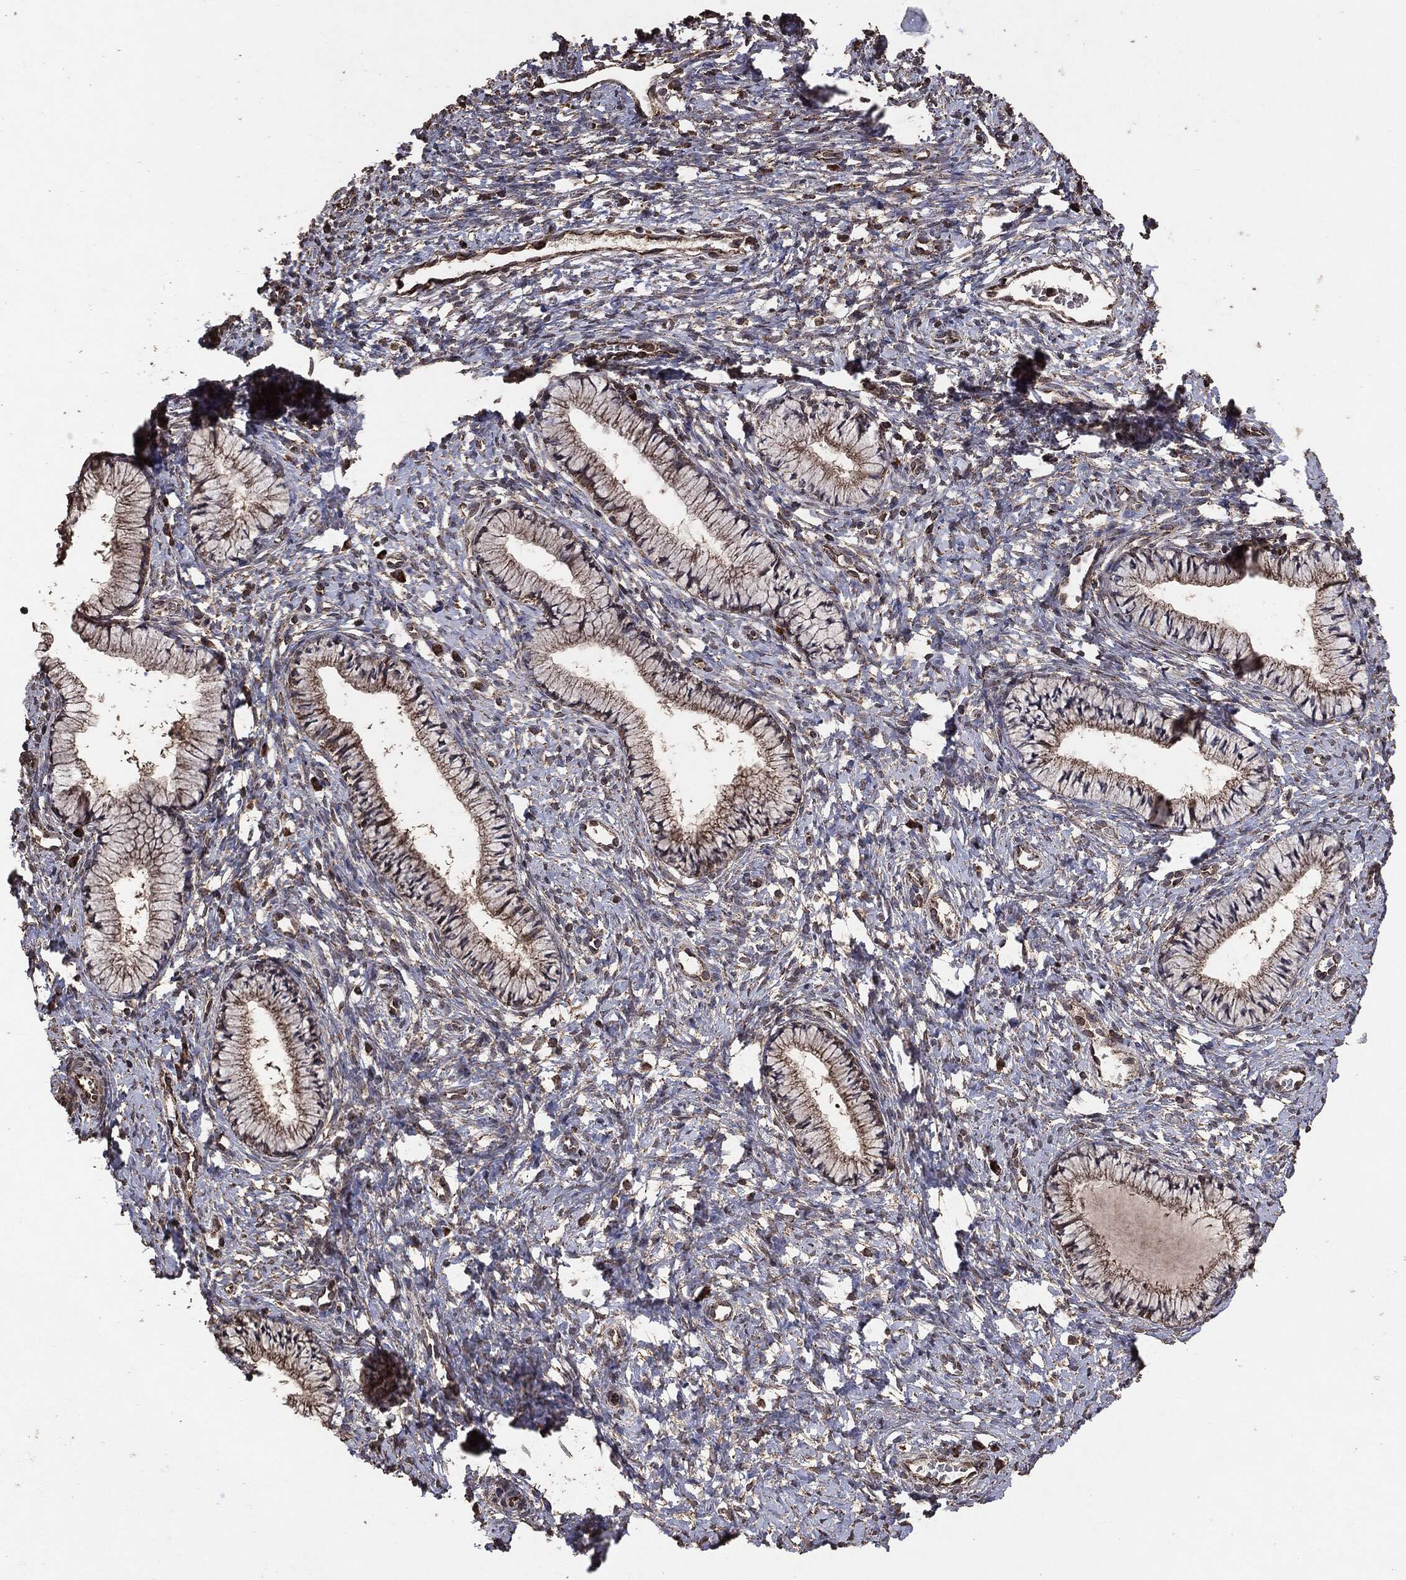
{"staining": {"intensity": "weak", "quantity": "25%-75%", "location": "cytoplasmic/membranous"}, "tissue": "cervix", "cell_type": "Glandular cells", "image_type": "normal", "snomed": [{"axis": "morphology", "description": "Normal tissue, NOS"}, {"axis": "topography", "description": "Cervix"}], "caption": "Weak cytoplasmic/membranous protein positivity is identified in approximately 25%-75% of glandular cells in cervix.", "gene": "MTOR", "patient": {"sex": "female", "age": 39}}